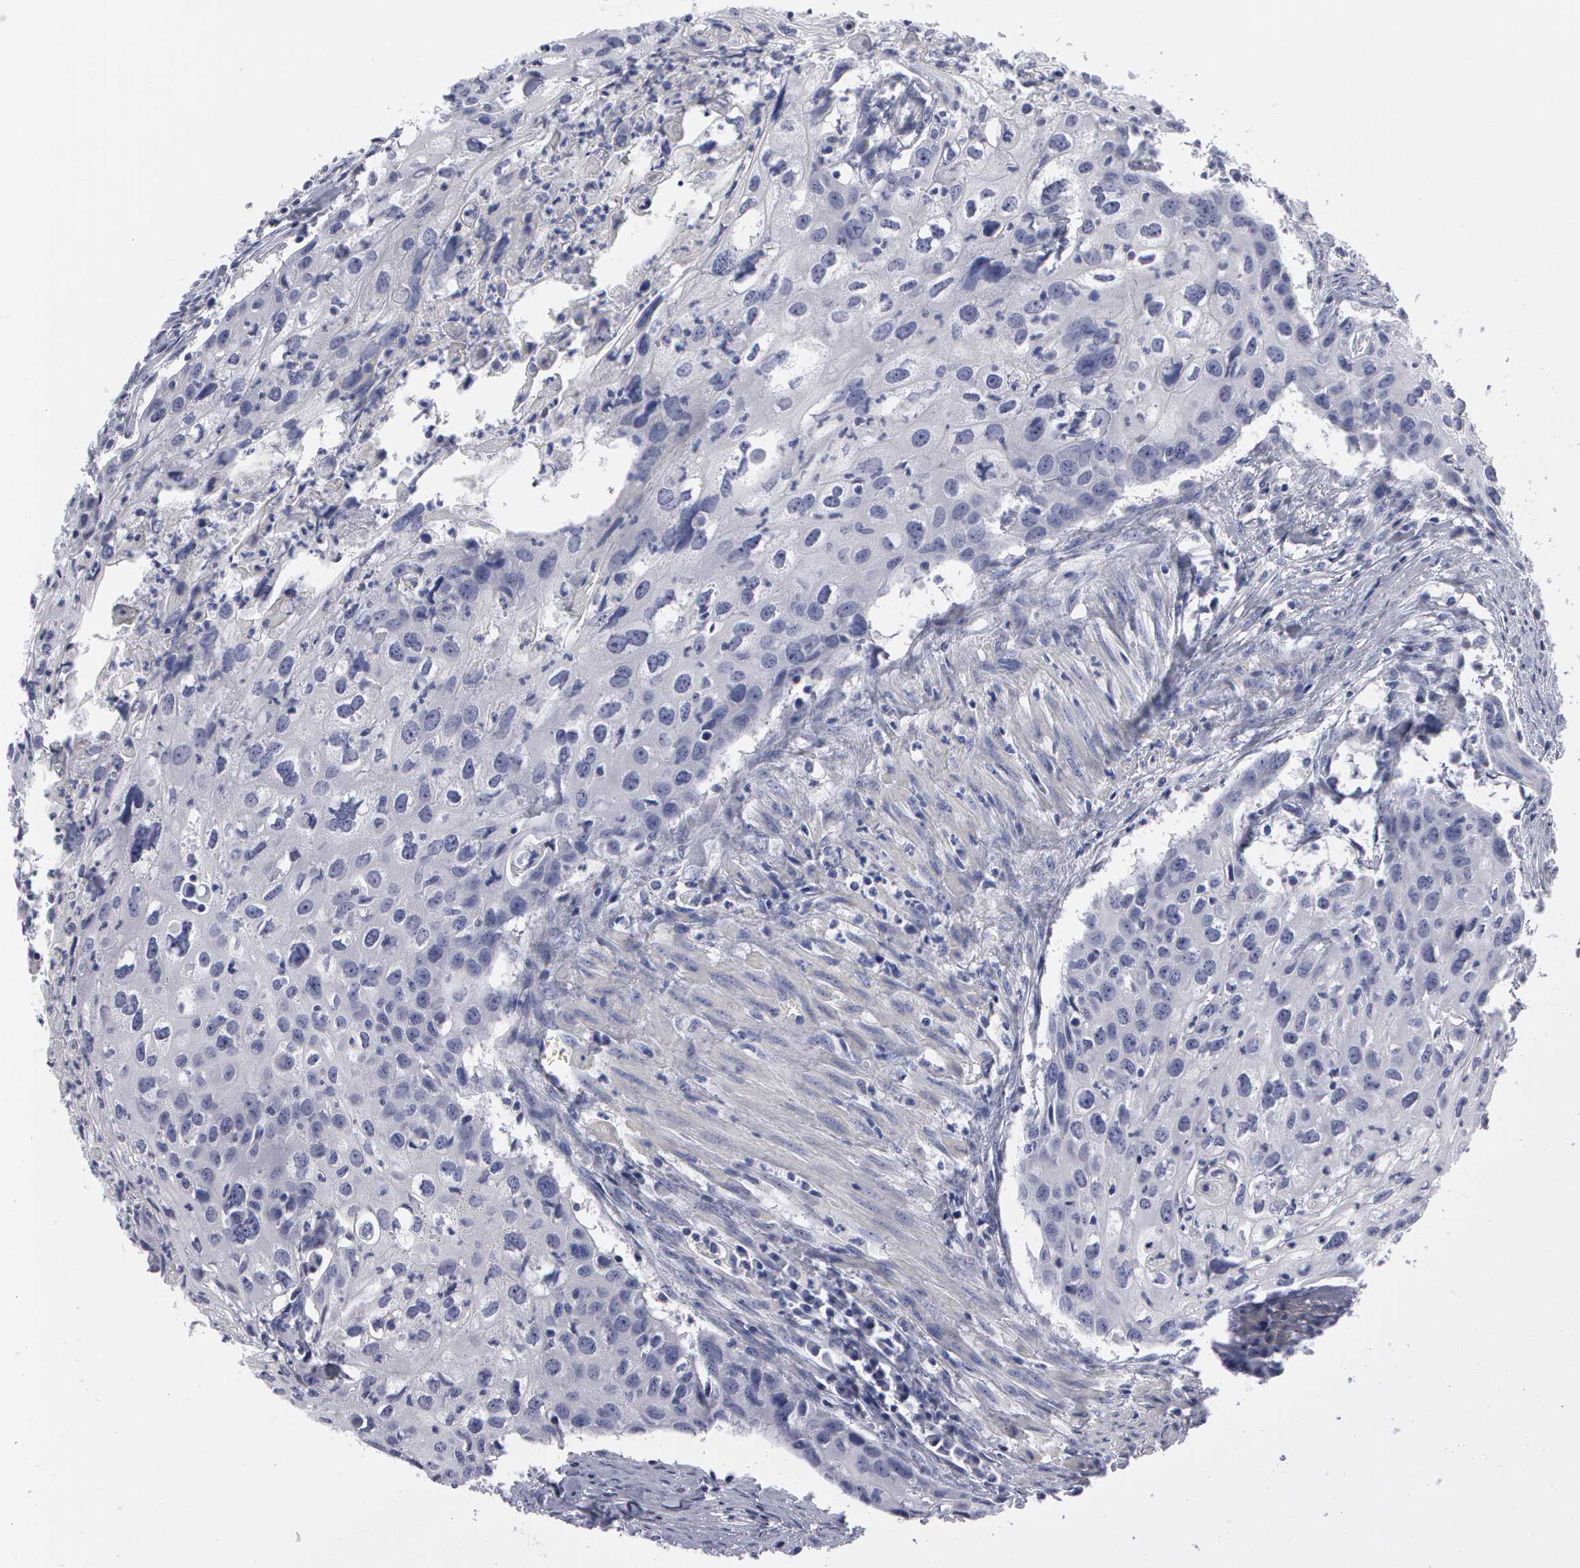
{"staining": {"intensity": "negative", "quantity": "none", "location": "none"}, "tissue": "urothelial cancer", "cell_type": "Tumor cells", "image_type": "cancer", "snomed": [{"axis": "morphology", "description": "Urothelial carcinoma, High grade"}, {"axis": "topography", "description": "Urinary bladder"}], "caption": "Tumor cells show no significant positivity in urothelial carcinoma (high-grade).", "gene": "SMC1B", "patient": {"sex": "male", "age": 54}}